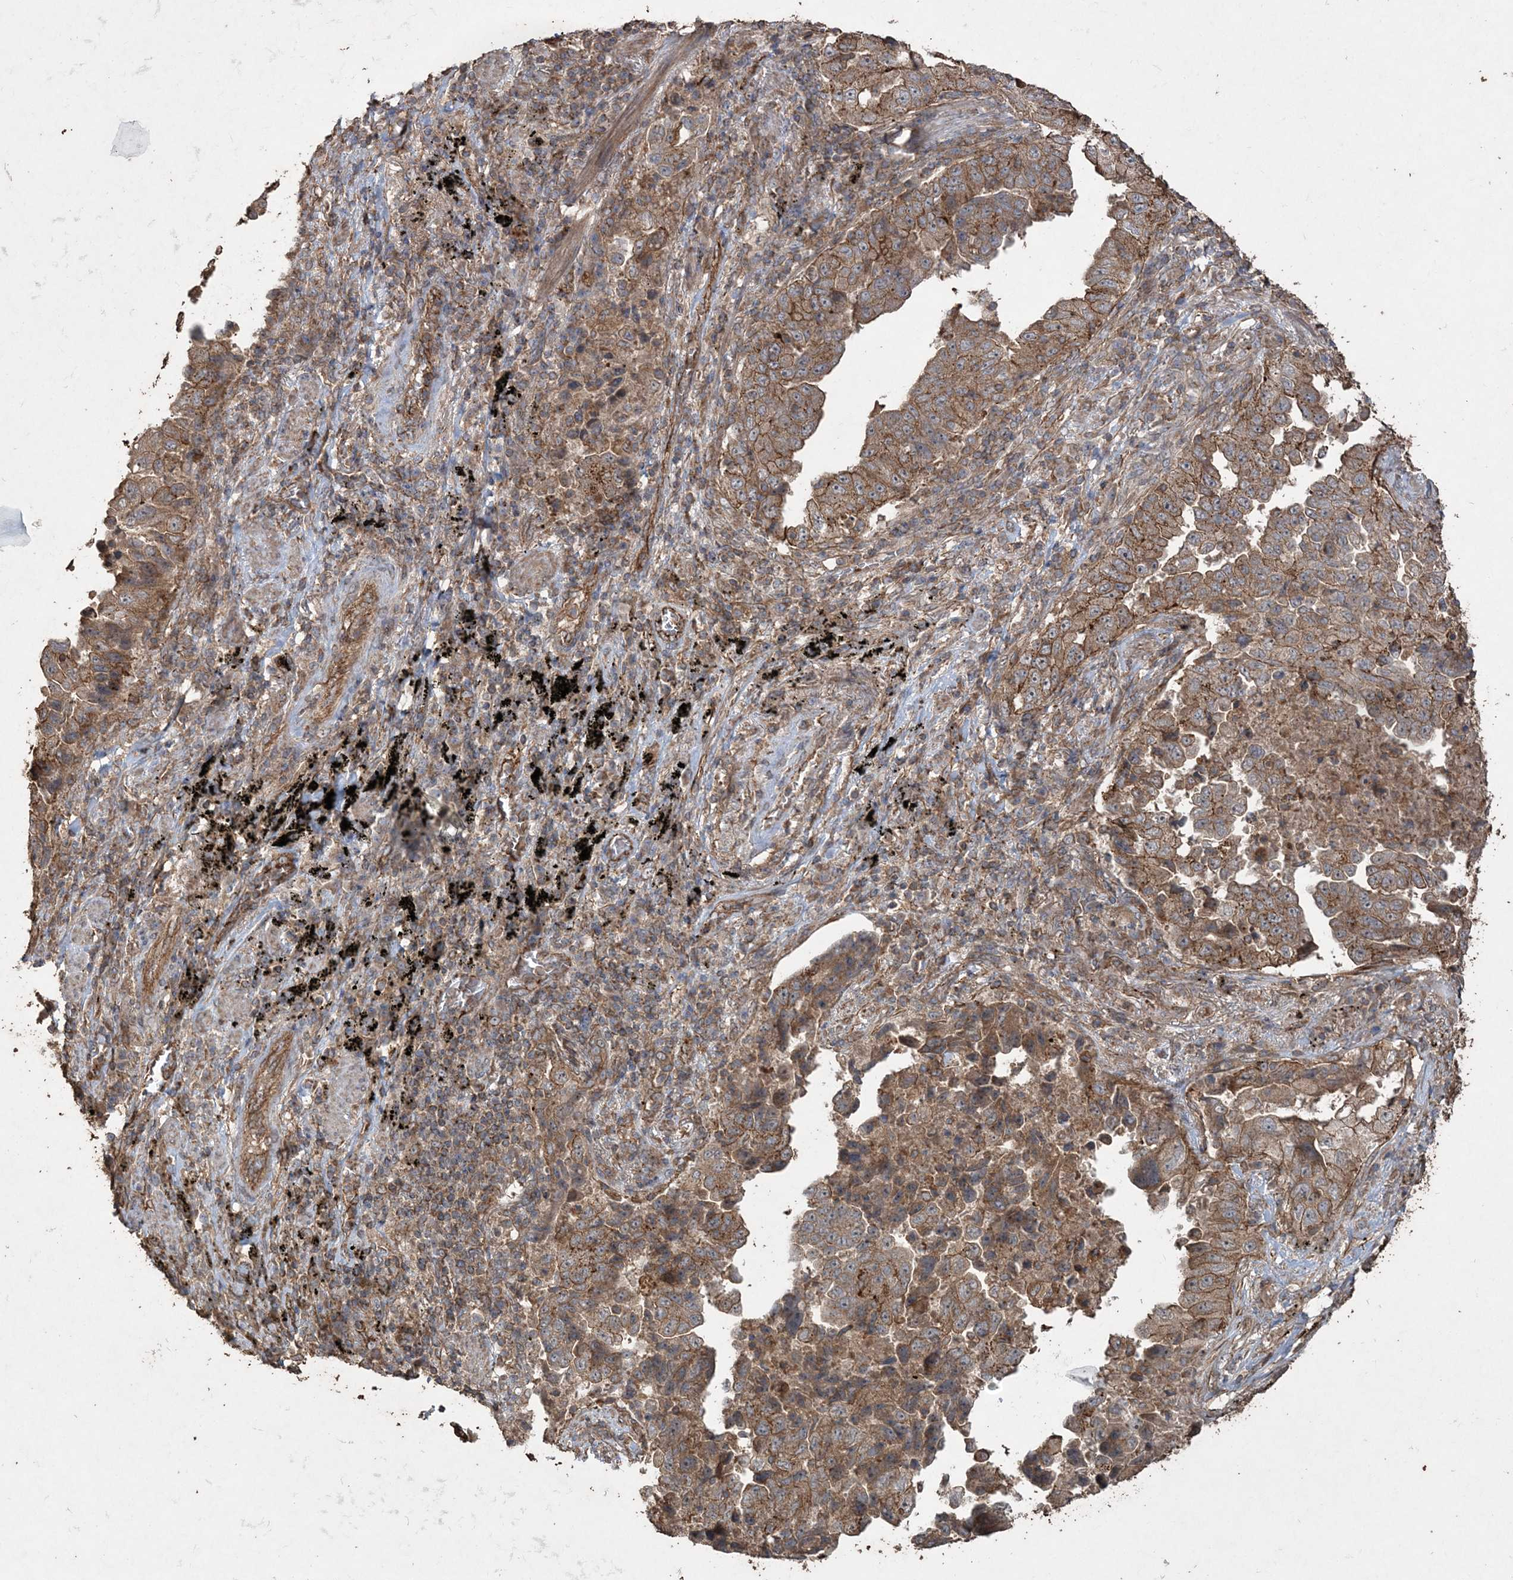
{"staining": {"intensity": "moderate", "quantity": ">75%", "location": "cytoplasmic/membranous"}, "tissue": "lung cancer", "cell_type": "Tumor cells", "image_type": "cancer", "snomed": [{"axis": "morphology", "description": "Adenocarcinoma, NOS"}, {"axis": "topography", "description": "Lung"}], "caption": "Lung cancer (adenocarcinoma) stained for a protein demonstrates moderate cytoplasmic/membranous positivity in tumor cells.", "gene": "TTC7A", "patient": {"sex": "female", "age": 51}}